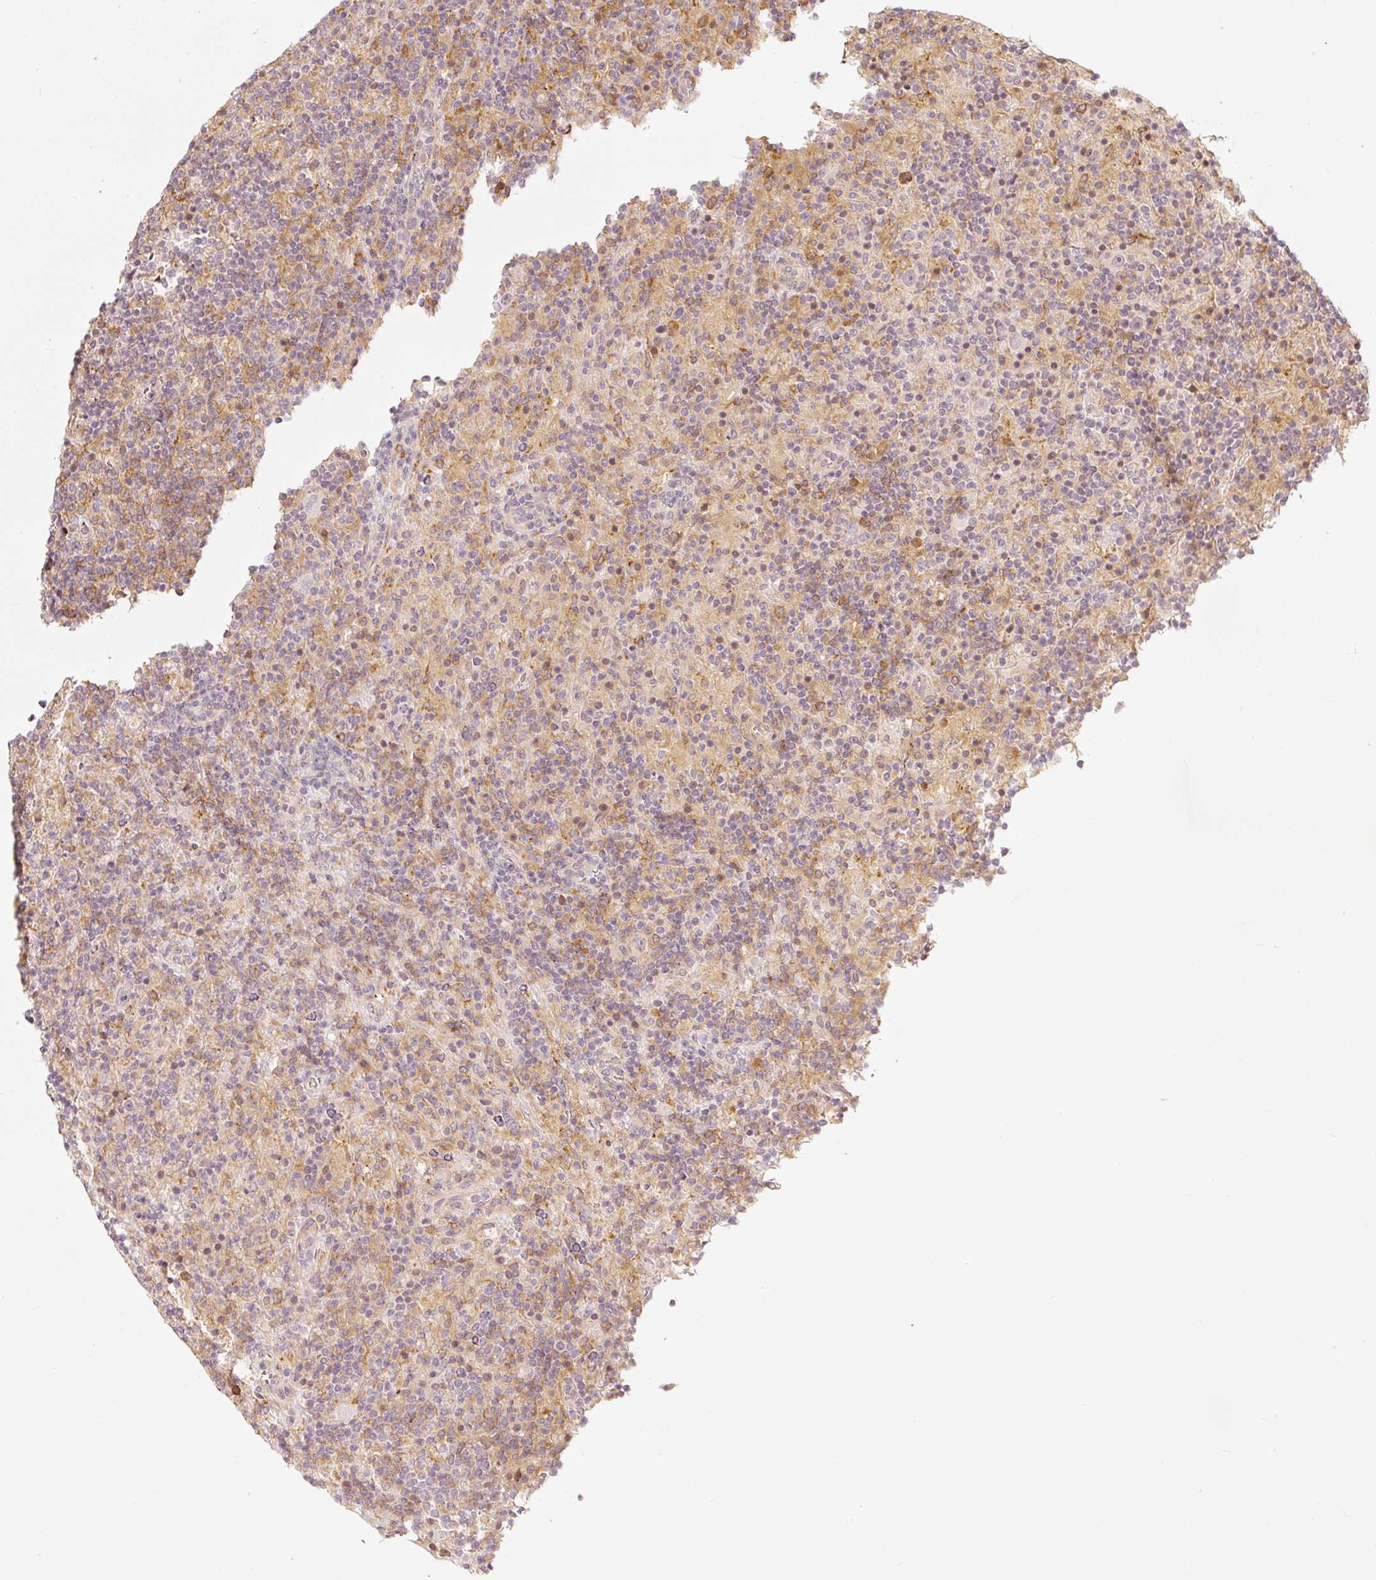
{"staining": {"intensity": "negative", "quantity": "none", "location": "none"}, "tissue": "lymphoma", "cell_type": "Tumor cells", "image_type": "cancer", "snomed": [{"axis": "morphology", "description": "Hodgkin's disease, NOS"}, {"axis": "topography", "description": "Lymph node"}], "caption": "Immunohistochemical staining of human lymphoma shows no significant staining in tumor cells. The staining was performed using DAB to visualize the protein expression in brown, while the nuclei were stained in blue with hematoxylin (Magnification: 20x).", "gene": "DRD2", "patient": {"sex": "male", "age": 70}}